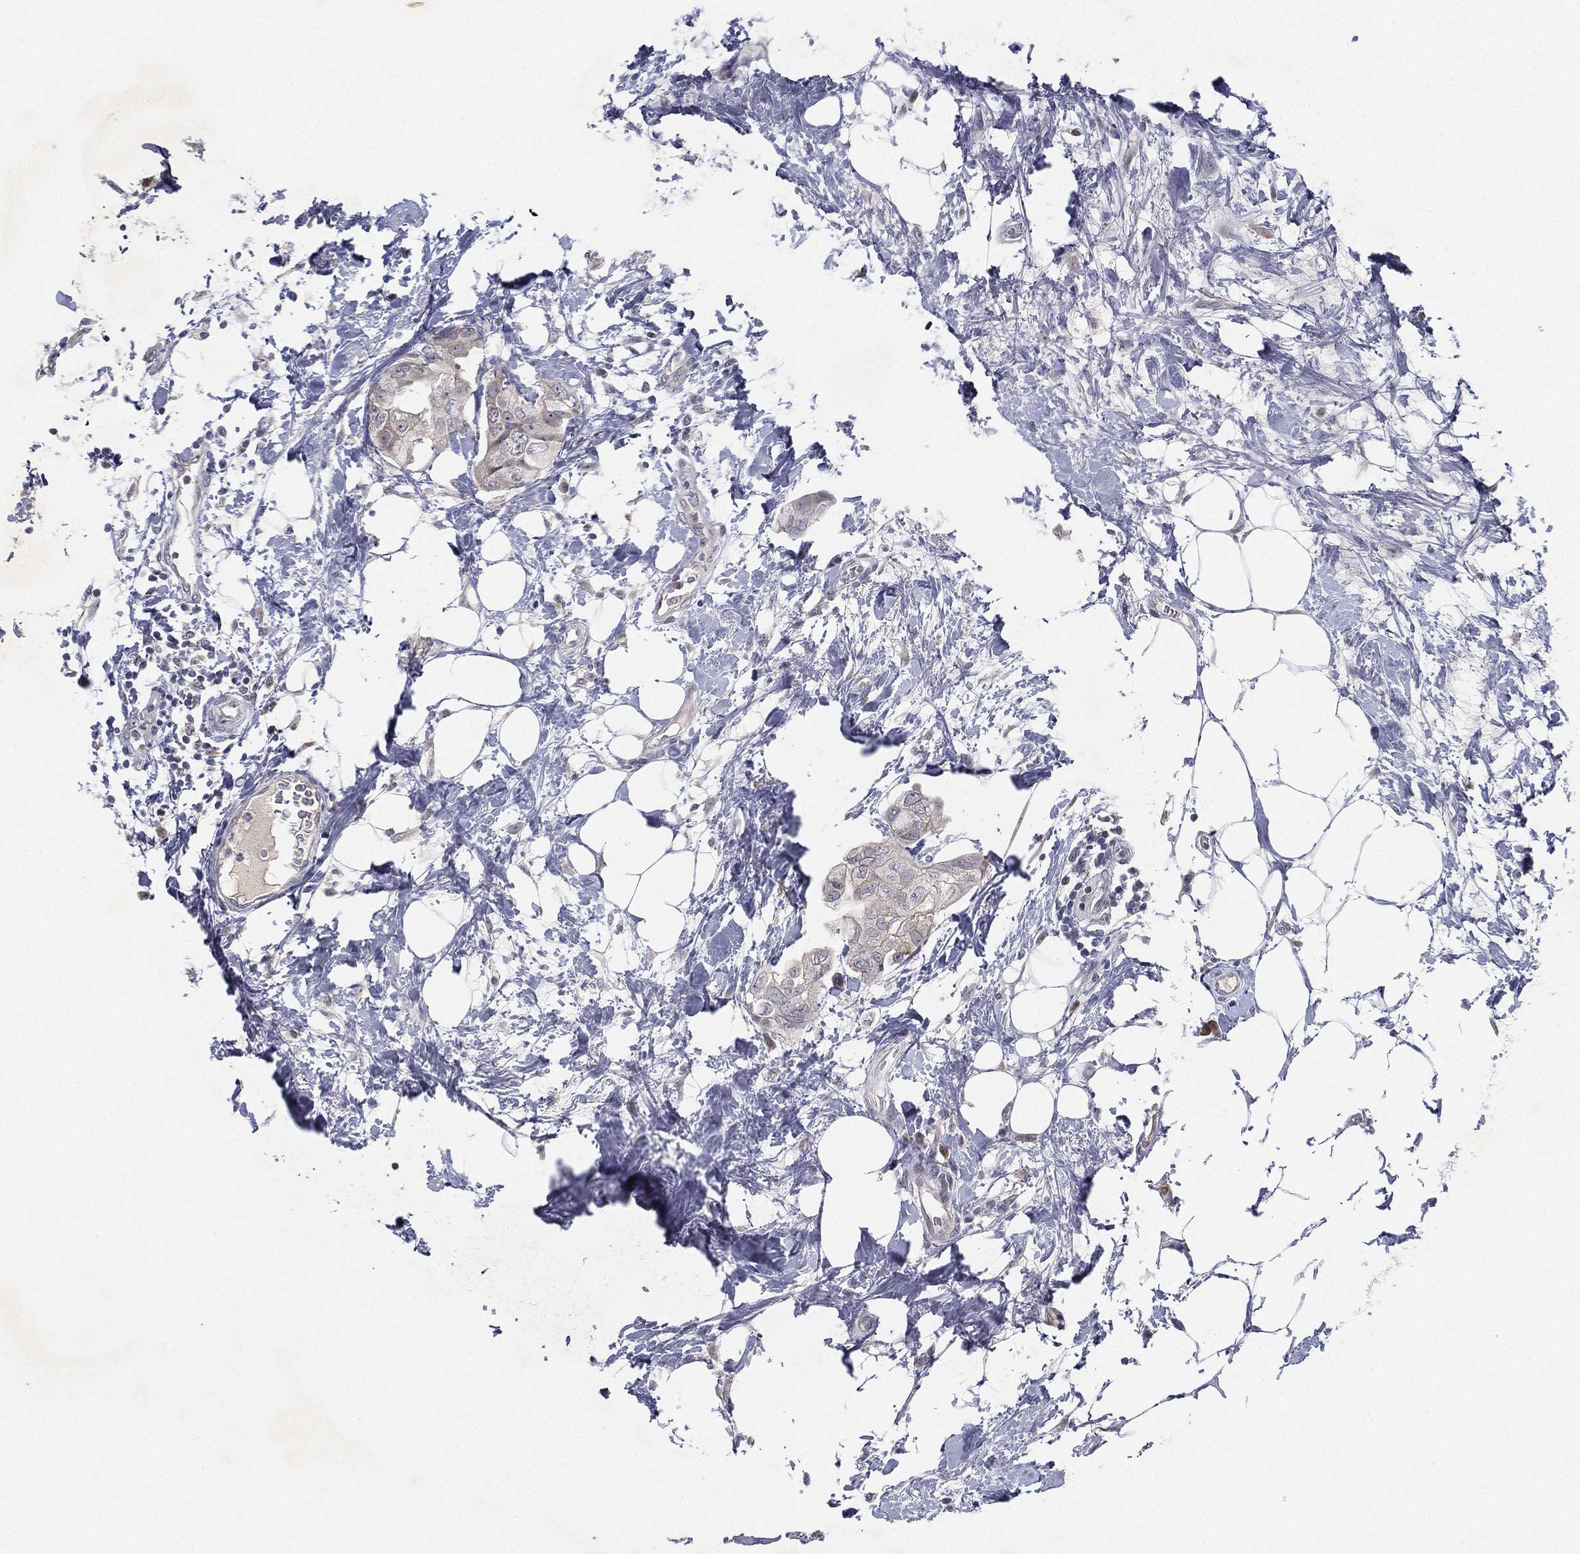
{"staining": {"intensity": "weak", "quantity": "<25%", "location": "cytoplasmic/membranous"}, "tissue": "breast cancer", "cell_type": "Tumor cells", "image_type": "cancer", "snomed": [{"axis": "morphology", "description": "Normal tissue, NOS"}, {"axis": "morphology", "description": "Duct carcinoma"}, {"axis": "topography", "description": "Breast"}], "caption": "This is an IHC histopathology image of human breast cancer. There is no staining in tumor cells.", "gene": "MS4A8", "patient": {"sex": "female", "age": 40}}